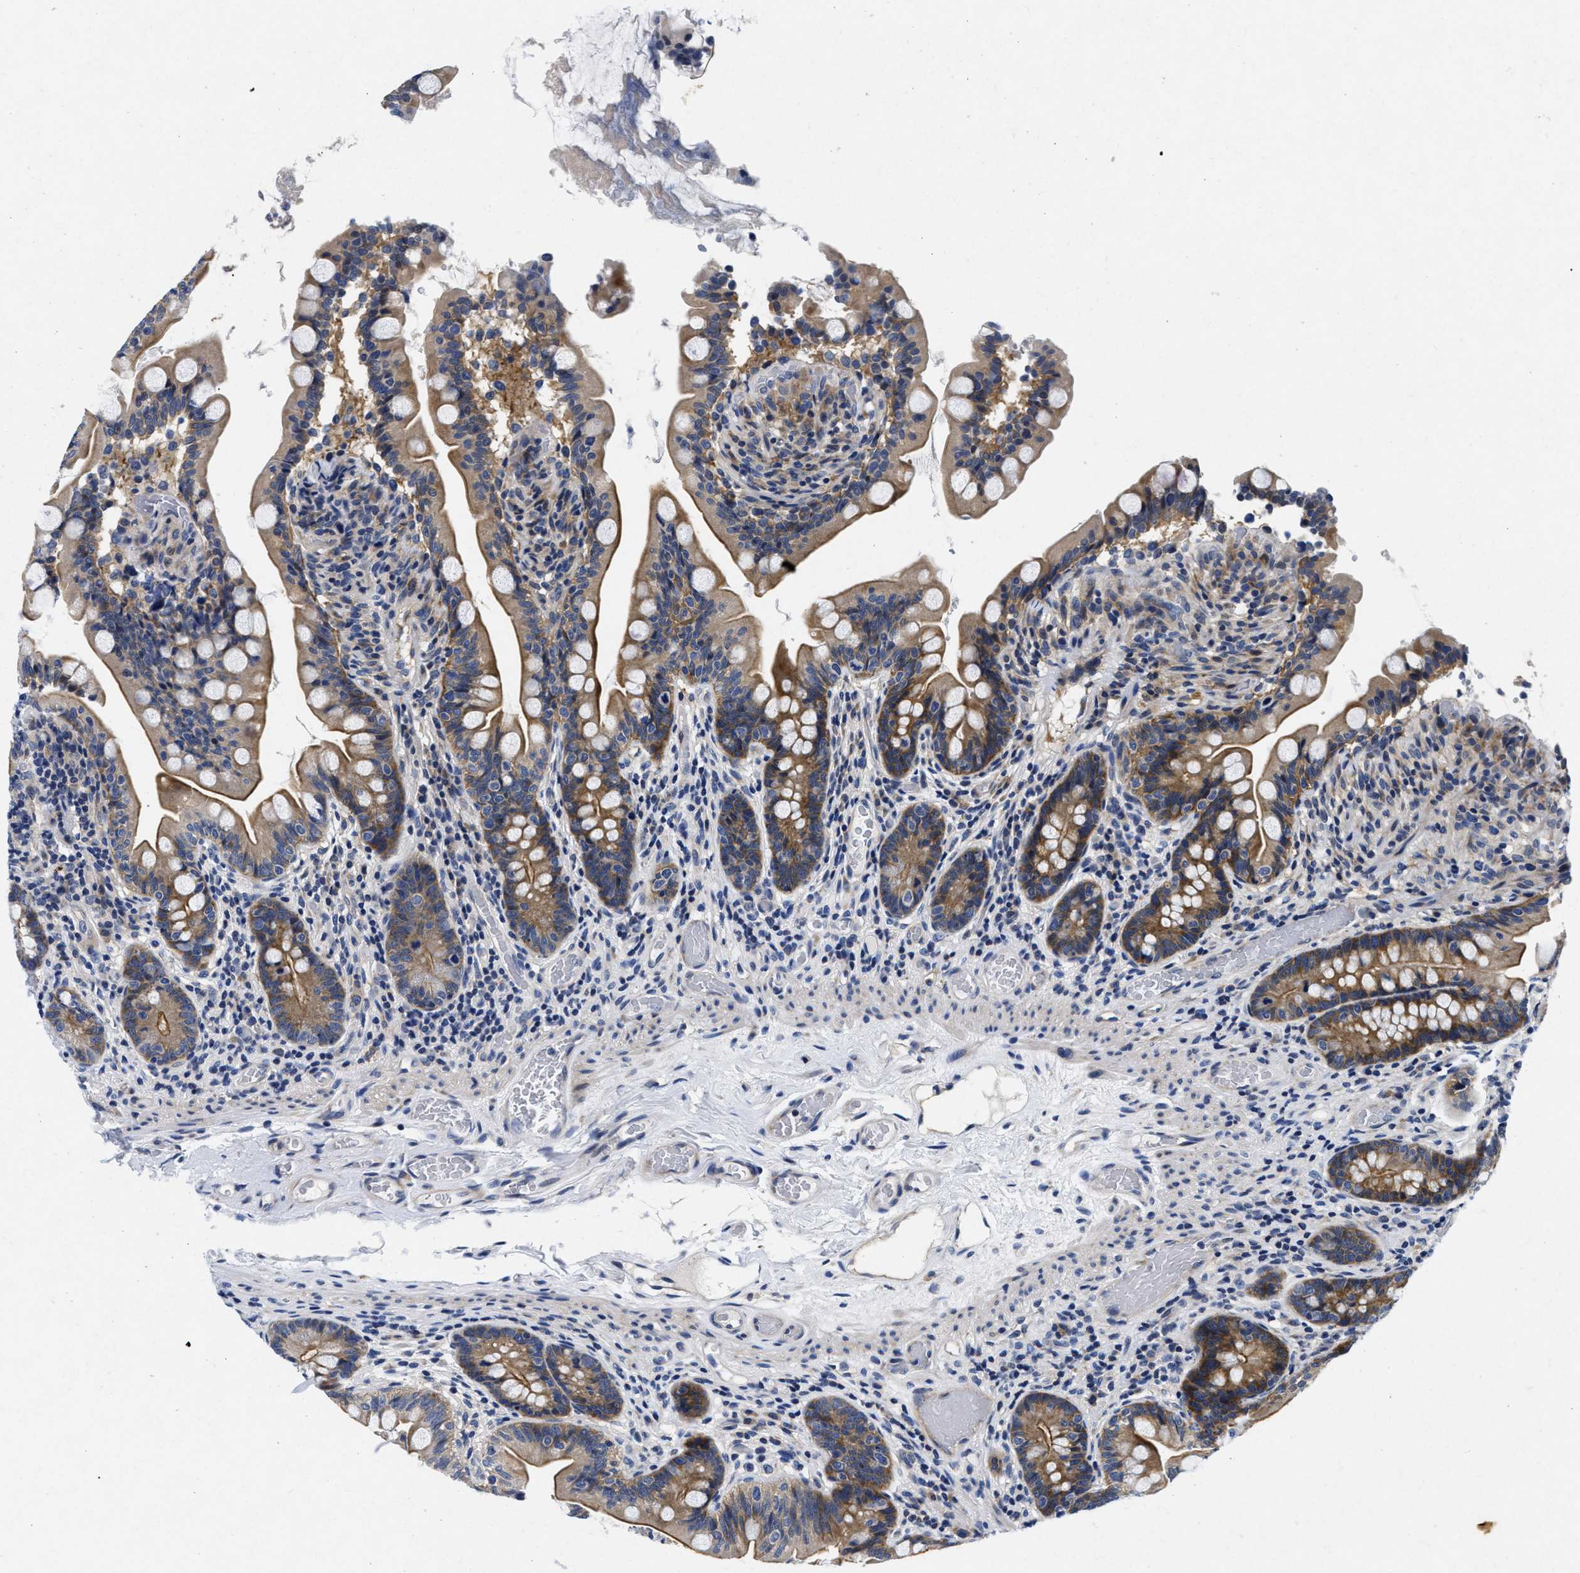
{"staining": {"intensity": "moderate", "quantity": ">75%", "location": "cytoplasmic/membranous"}, "tissue": "small intestine", "cell_type": "Glandular cells", "image_type": "normal", "snomed": [{"axis": "morphology", "description": "Normal tissue, NOS"}, {"axis": "topography", "description": "Small intestine"}], "caption": "Immunohistochemistry staining of normal small intestine, which demonstrates medium levels of moderate cytoplasmic/membranous staining in approximately >75% of glandular cells indicating moderate cytoplasmic/membranous protein staining. The staining was performed using DAB (brown) for protein detection and nuclei were counterstained in hematoxylin (blue).", "gene": "LAD1", "patient": {"sex": "female", "age": 56}}